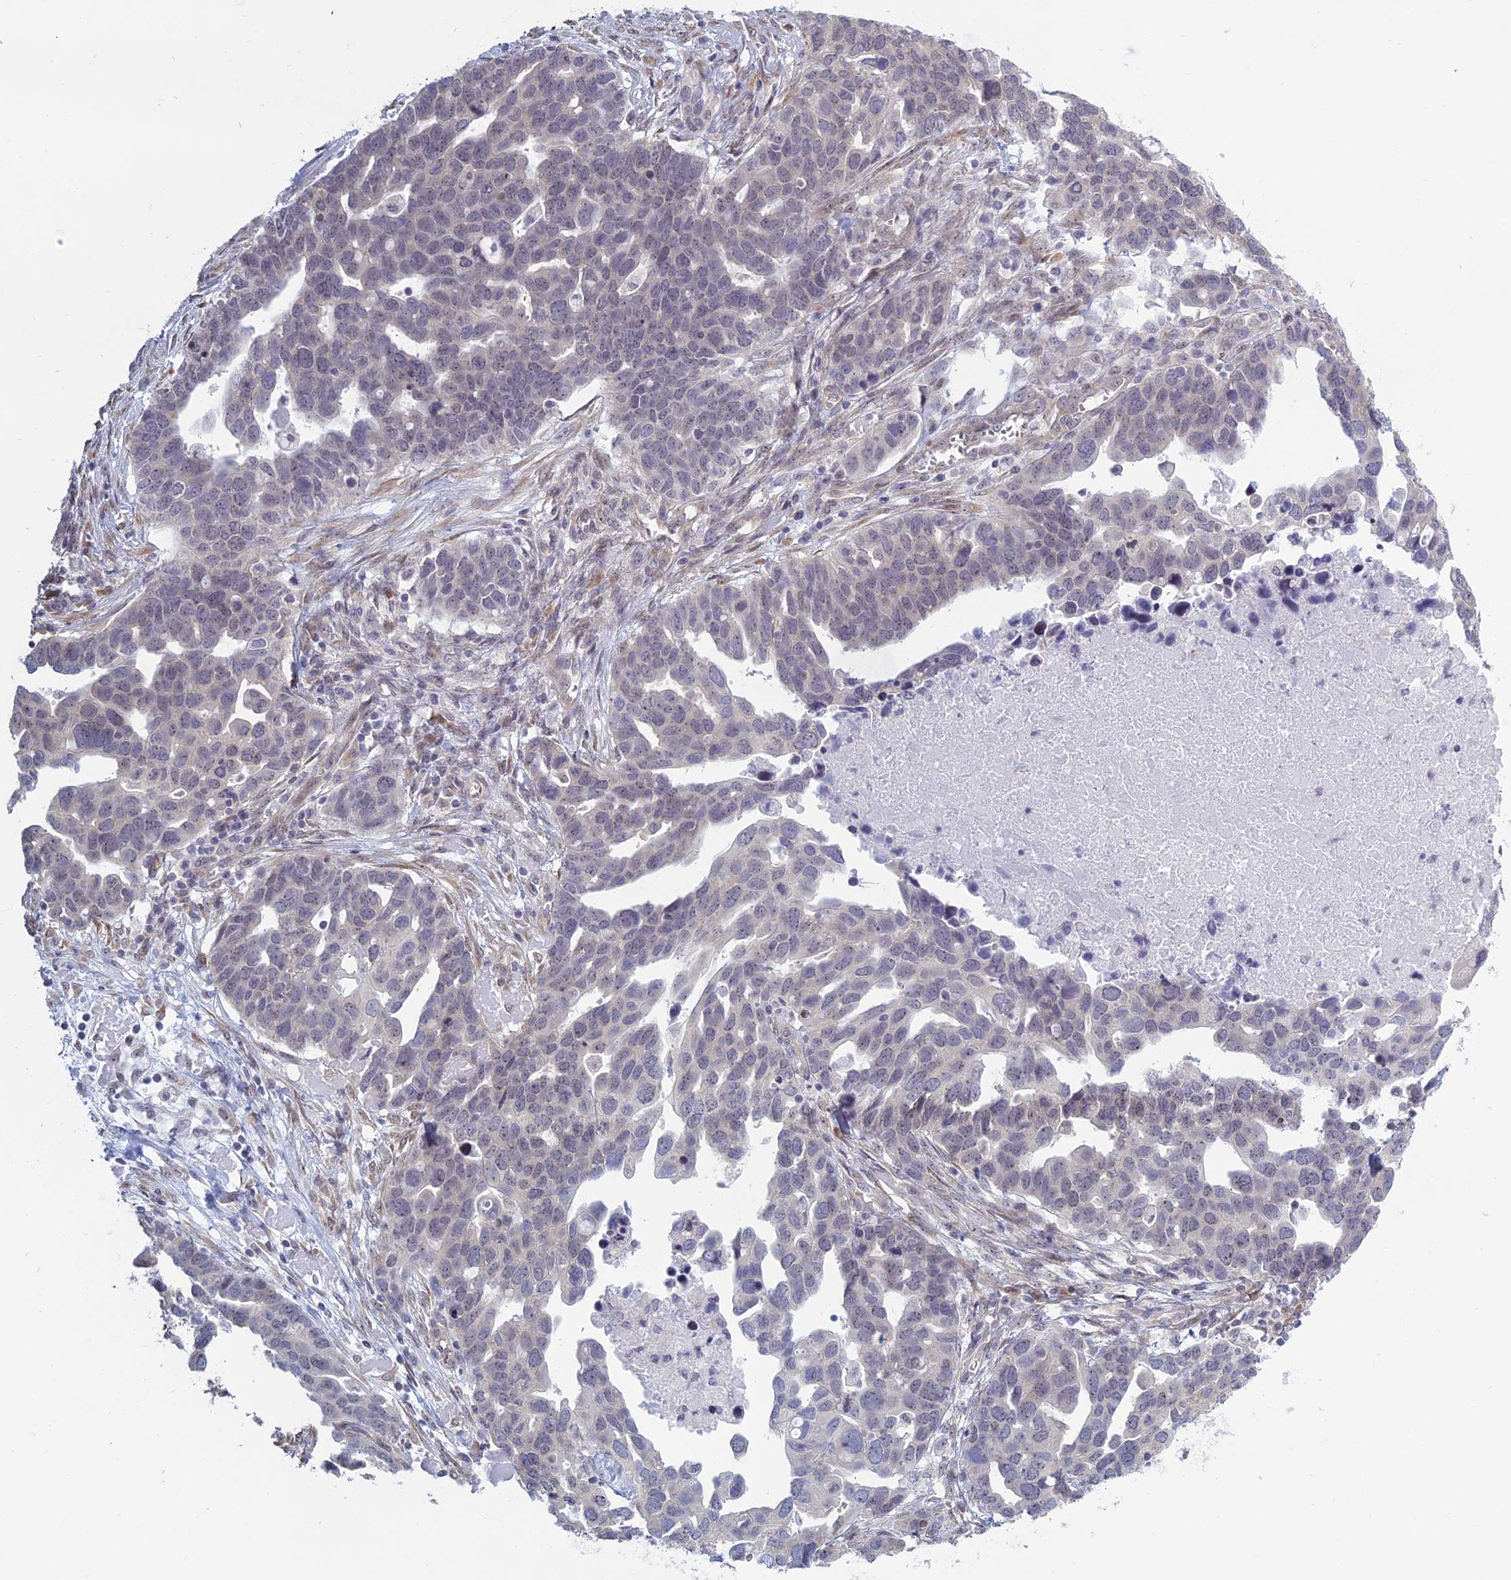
{"staining": {"intensity": "negative", "quantity": "none", "location": "none"}, "tissue": "ovarian cancer", "cell_type": "Tumor cells", "image_type": "cancer", "snomed": [{"axis": "morphology", "description": "Cystadenocarcinoma, serous, NOS"}, {"axis": "topography", "description": "Ovary"}], "caption": "This is an immunohistochemistry (IHC) histopathology image of human serous cystadenocarcinoma (ovarian). There is no expression in tumor cells.", "gene": "RPS19BP1", "patient": {"sex": "female", "age": 54}}